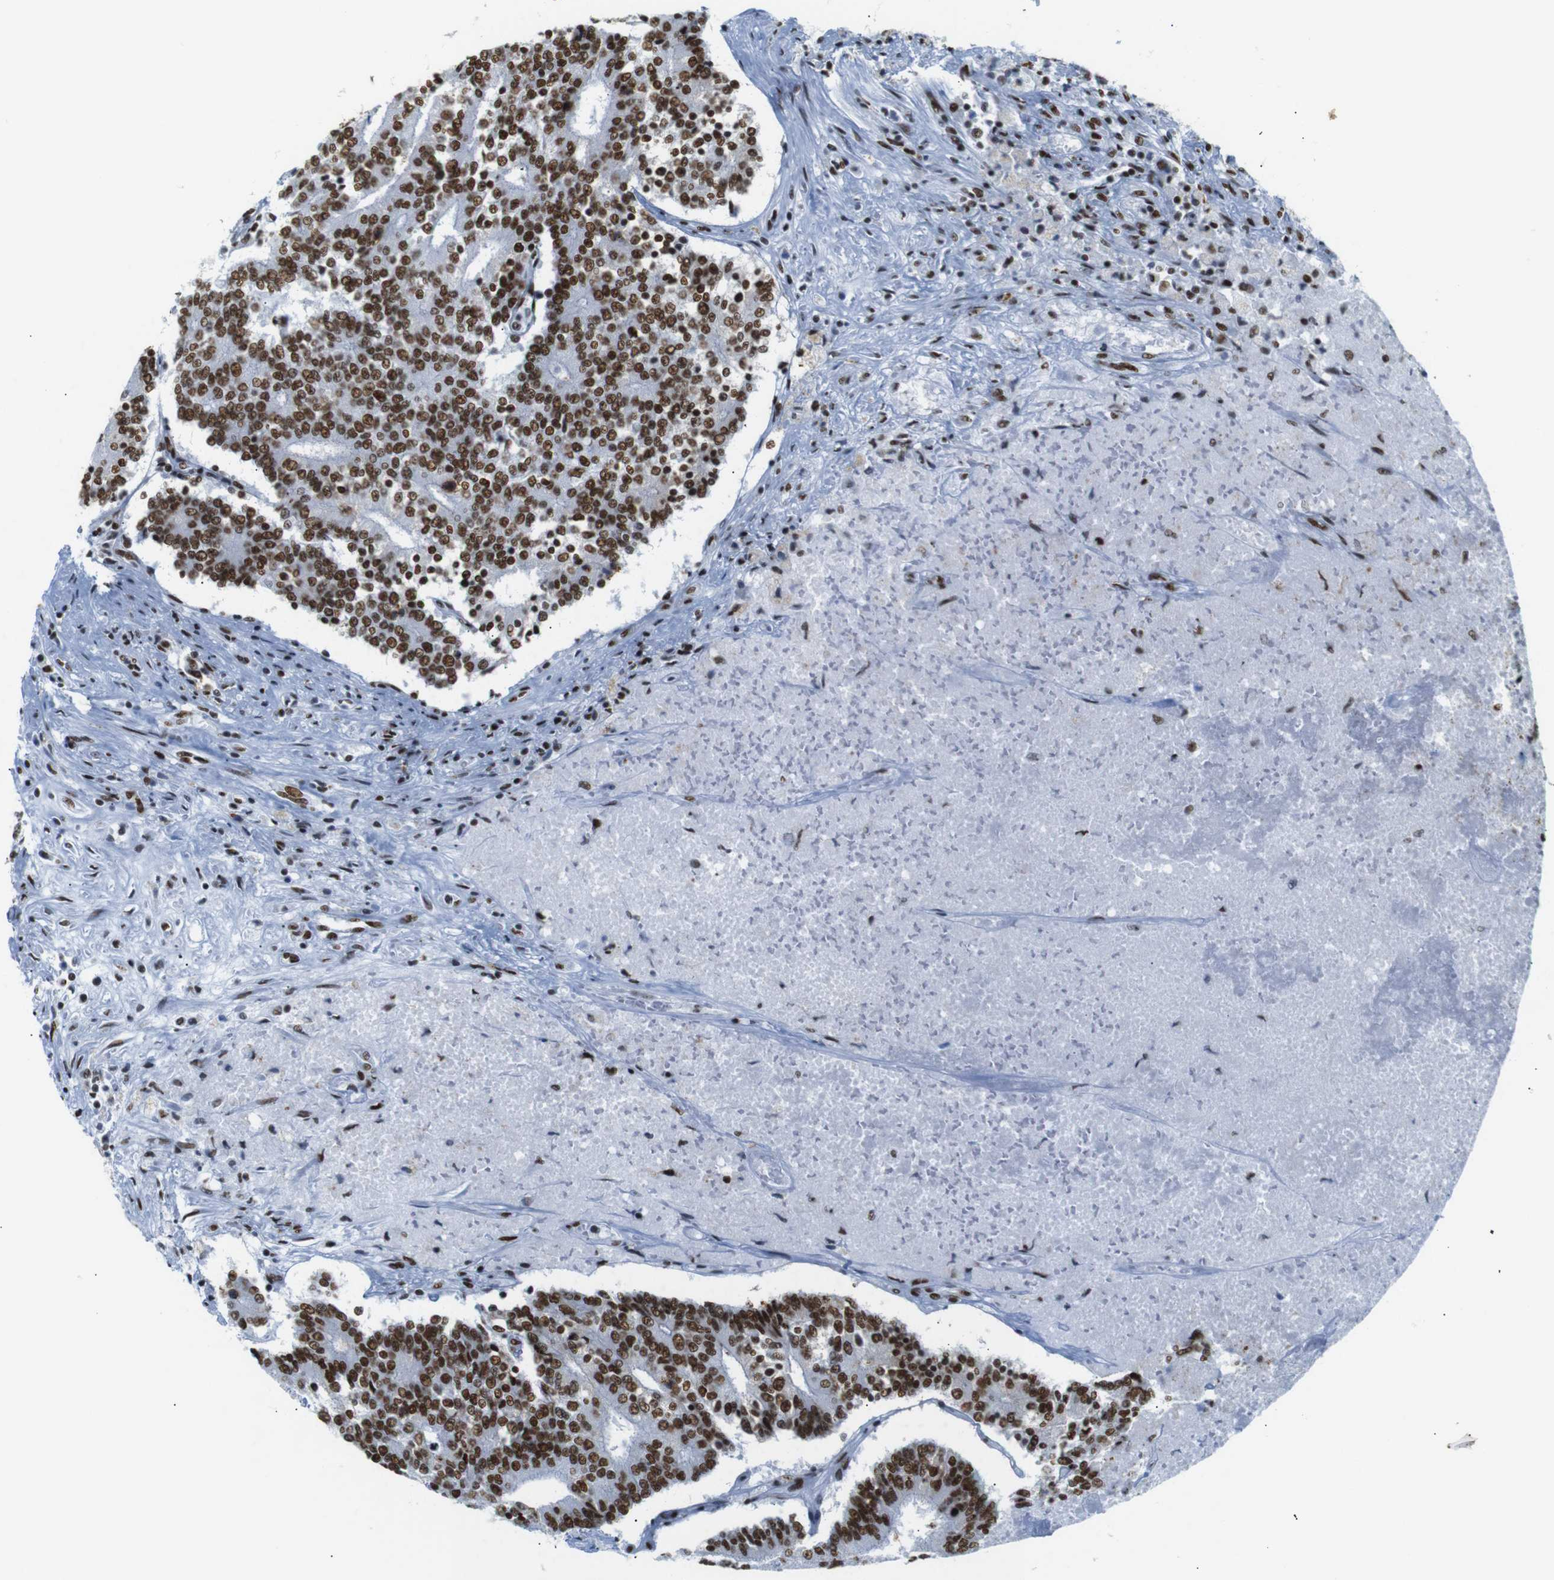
{"staining": {"intensity": "strong", "quantity": ">75%", "location": "nuclear"}, "tissue": "prostate cancer", "cell_type": "Tumor cells", "image_type": "cancer", "snomed": [{"axis": "morphology", "description": "Normal tissue, NOS"}, {"axis": "morphology", "description": "Adenocarcinoma, High grade"}, {"axis": "topography", "description": "Prostate"}, {"axis": "topography", "description": "Seminal veicle"}], "caption": "A micrograph of human prostate cancer (adenocarcinoma (high-grade)) stained for a protein shows strong nuclear brown staining in tumor cells. (Brightfield microscopy of DAB IHC at high magnification).", "gene": "TRA2B", "patient": {"sex": "male", "age": 55}}